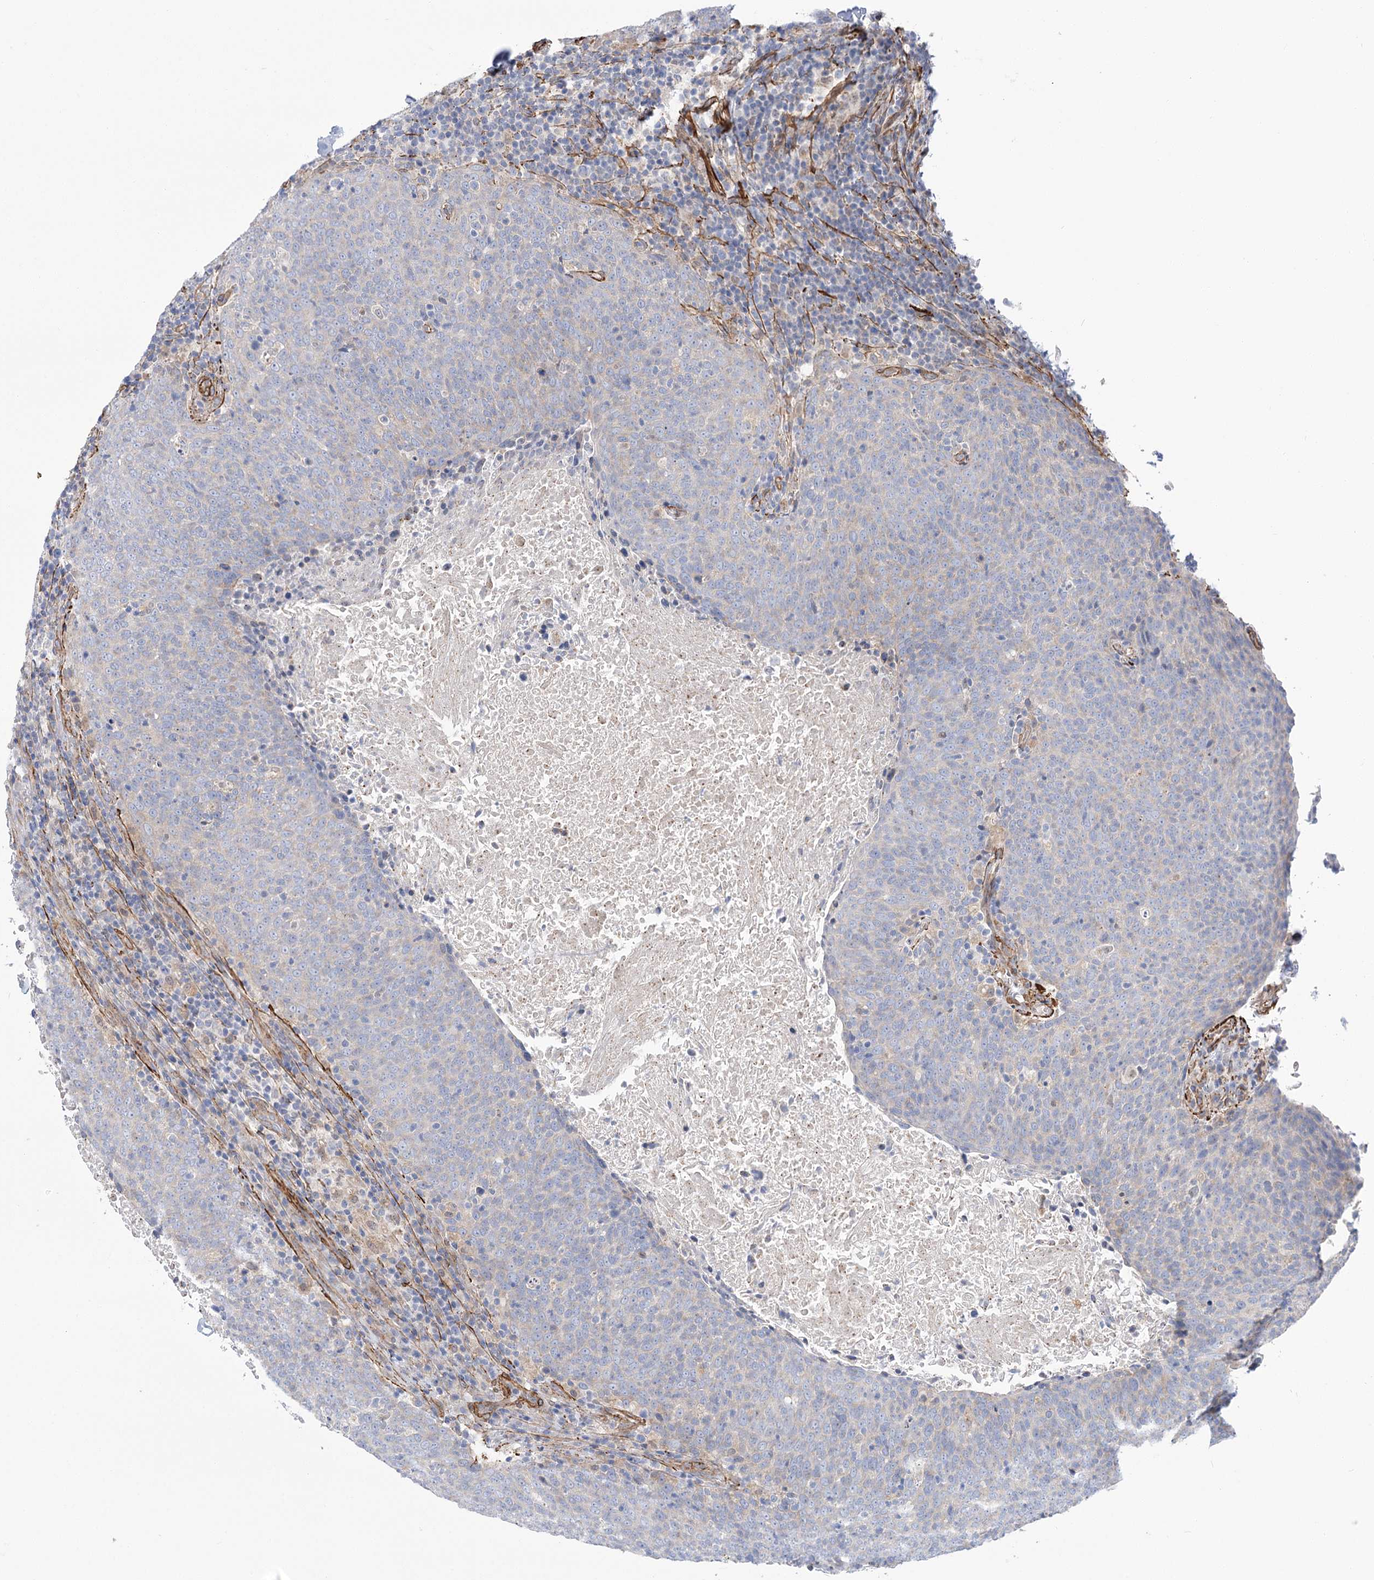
{"staining": {"intensity": "negative", "quantity": "none", "location": "none"}, "tissue": "head and neck cancer", "cell_type": "Tumor cells", "image_type": "cancer", "snomed": [{"axis": "morphology", "description": "Squamous cell carcinoma, NOS"}, {"axis": "morphology", "description": "Squamous cell carcinoma, metastatic, NOS"}, {"axis": "topography", "description": "Lymph node"}, {"axis": "topography", "description": "Head-Neck"}], "caption": "DAB (3,3'-diaminobenzidine) immunohistochemical staining of human squamous cell carcinoma (head and neck) demonstrates no significant expression in tumor cells.", "gene": "WASHC3", "patient": {"sex": "male", "age": 62}}